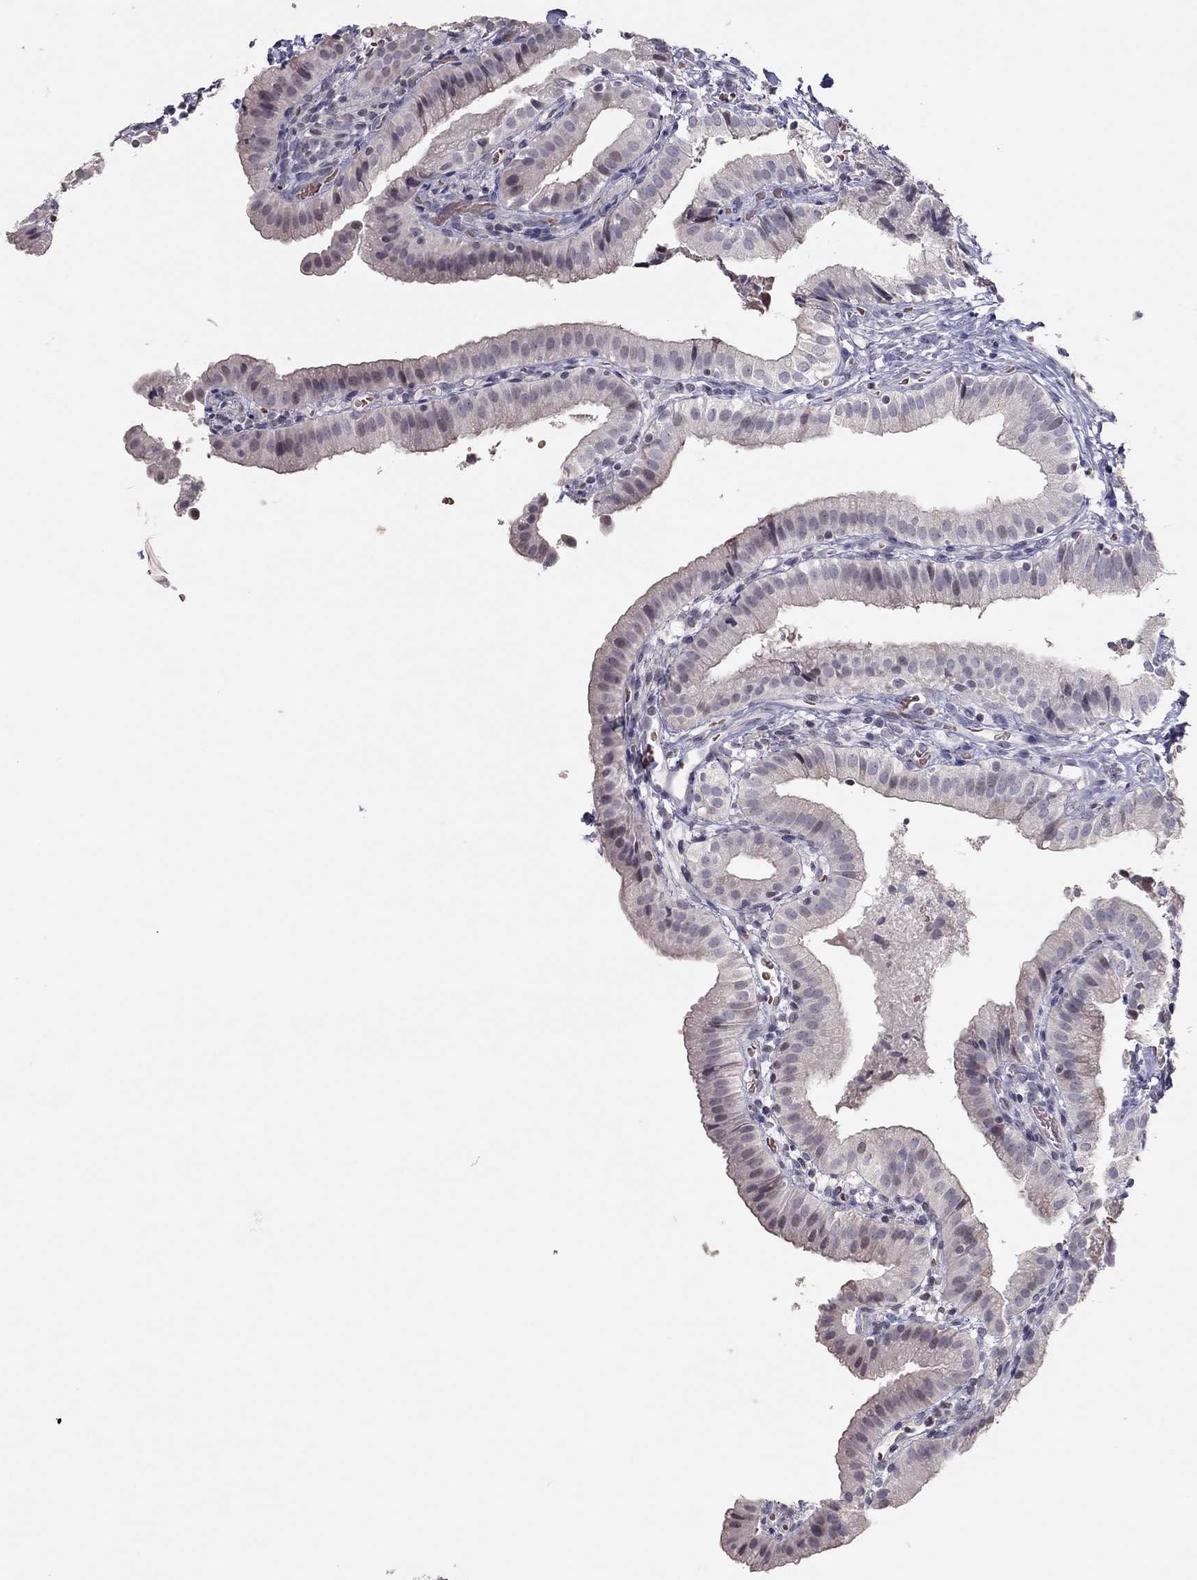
{"staining": {"intensity": "negative", "quantity": "none", "location": "none"}, "tissue": "gallbladder", "cell_type": "Glandular cells", "image_type": "normal", "snomed": [{"axis": "morphology", "description": "Normal tissue, NOS"}, {"axis": "topography", "description": "Gallbladder"}], "caption": "Immunohistochemical staining of benign gallbladder demonstrates no significant positivity in glandular cells.", "gene": "TSHB", "patient": {"sex": "female", "age": 47}}